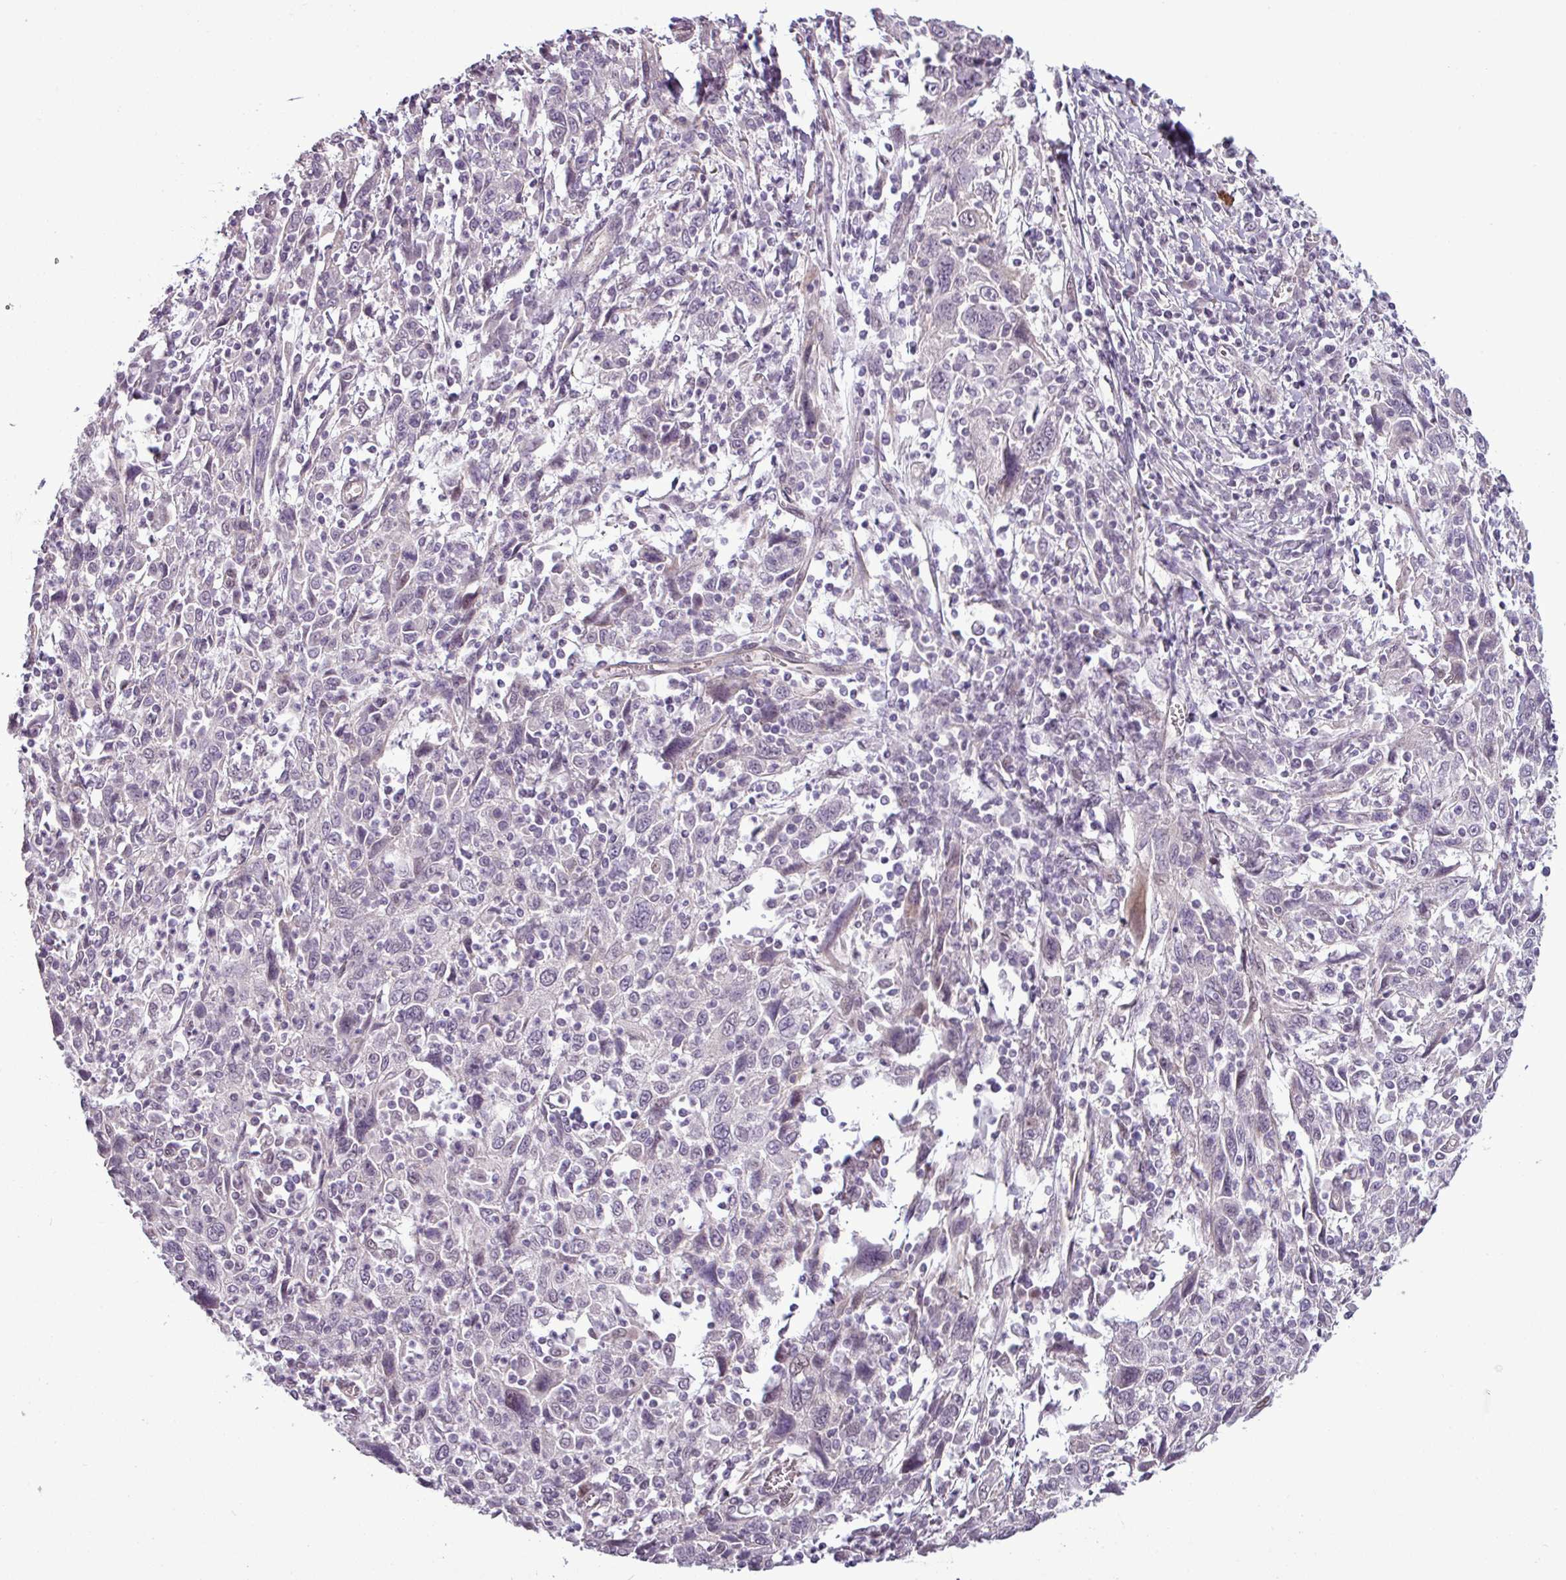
{"staining": {"intensity": "negative", "quantity": "none", "location": "none"}, "tissue": "cervical cancer", "cell_type": "Tumor cells", "image_type": "cancer", "snomed": [{"axis": "morphology", "description": "Squamous cell carcinoma, NOS"}, {"axis": "topography", "description": "Cervix"}], "caption": "This is a image of immunohistochemistry staining of cervical squamous cell carcinoma, which shows no staining in tumor cells.", "gene": "GPT2", "patient": {"sex": "female", "age": 46}}